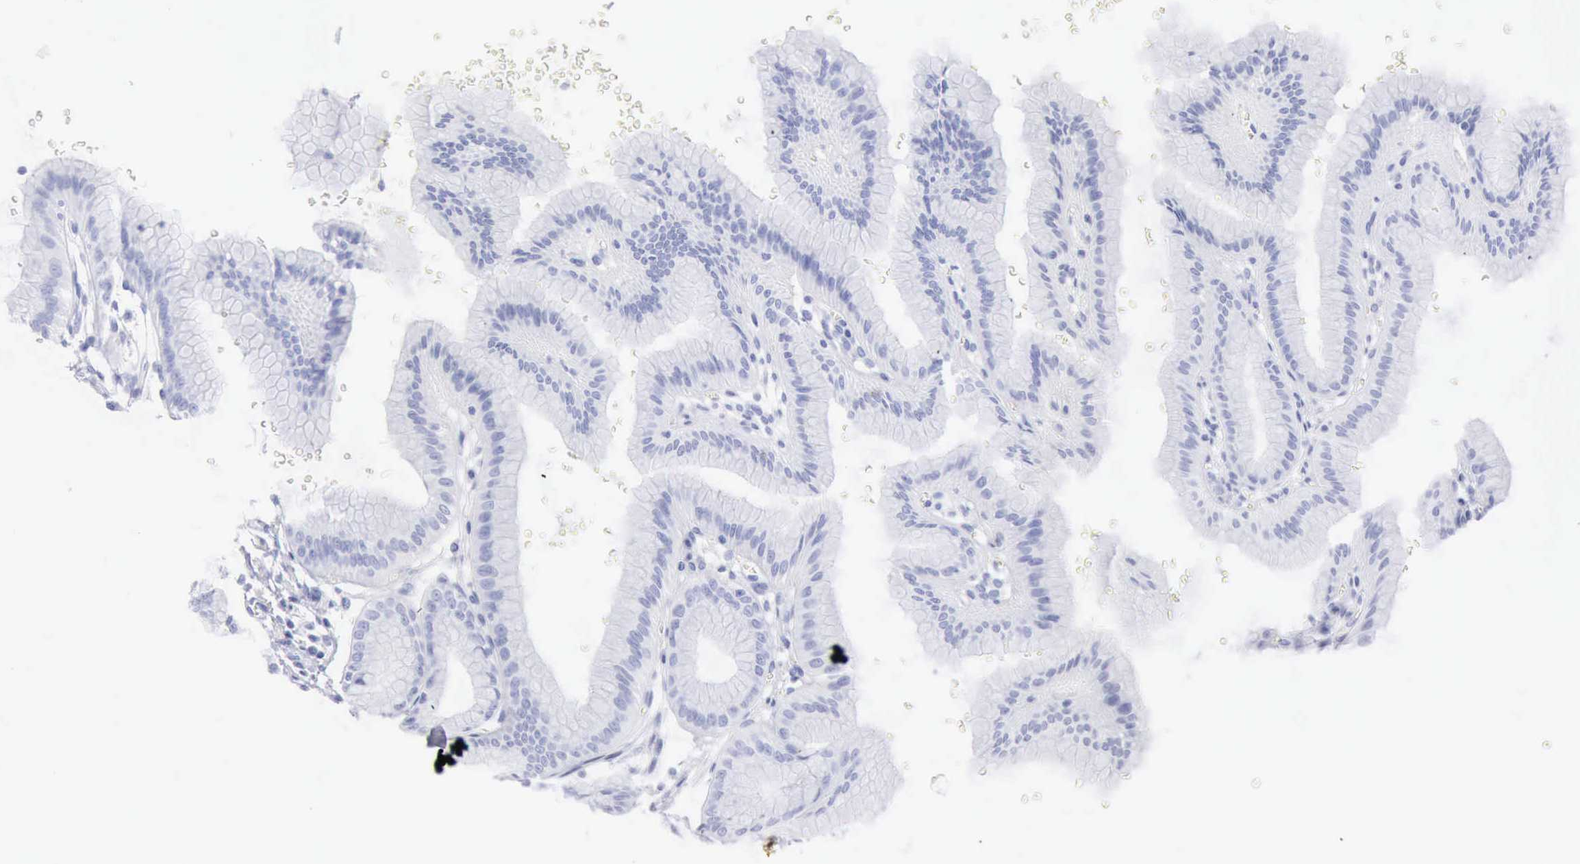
{"staining": {"intensity": "negative", "quantity": "none", "location": "none"}, "tissue": "stomach", "cell_type": "Glandular cells", "image_type": "normal", "snomed": [{"axis": "morphology", "description": "Normal tissue, NOS"}, {"axis": "topography", "description": "Stomach"}], "caption": "Immunohistochemistry (IHC) image of unremarkable human stomach stained for a protein (brown), which exhibits no expression in glandular cells.", "gene": "KRT10", "patient": {"sex": "male", "age": 42}}